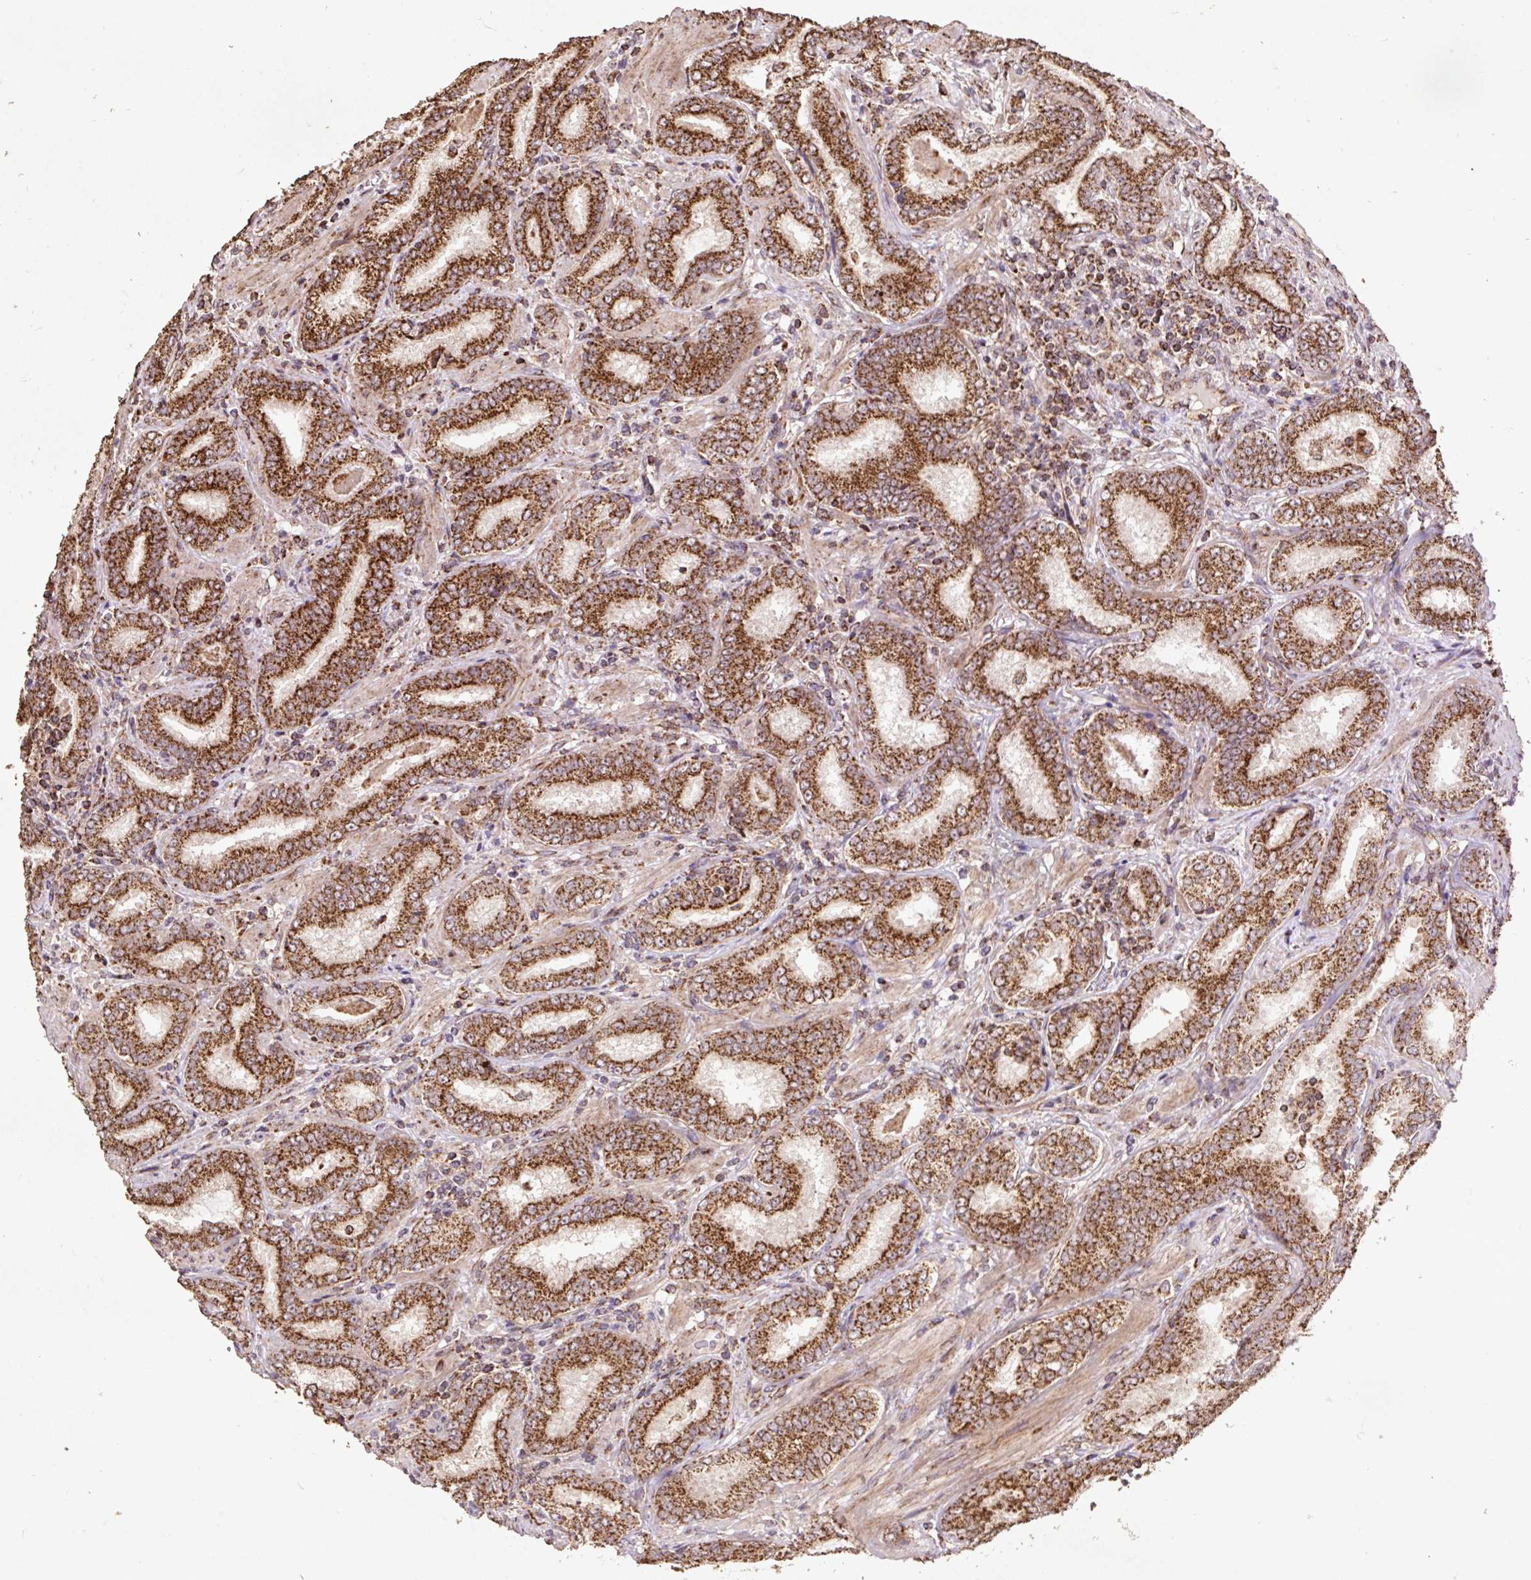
{"staining": {"intensity": "moderate", "quantity": ">75%", "location": "cytoplasmic/membranous"}, "tissue": "prostate cancer", "cell_type": "Tumor cells", "image_type": "cancer", "snomed": [{"axis": "morphology", "description": "Adenocarcinoma, High grade"}, {"axis": "topography", "description": "Prostate"}], "caption": "About >75% of tumor cells in adenocarcinoma (high-grade) (prostate) demonstrate moderate cytoplasmic/membranous protein staining as visualized by brown immunohistochemical staining.", "gene": "ATP5F1A", "patient": {"sex": "male", "age": 72}}